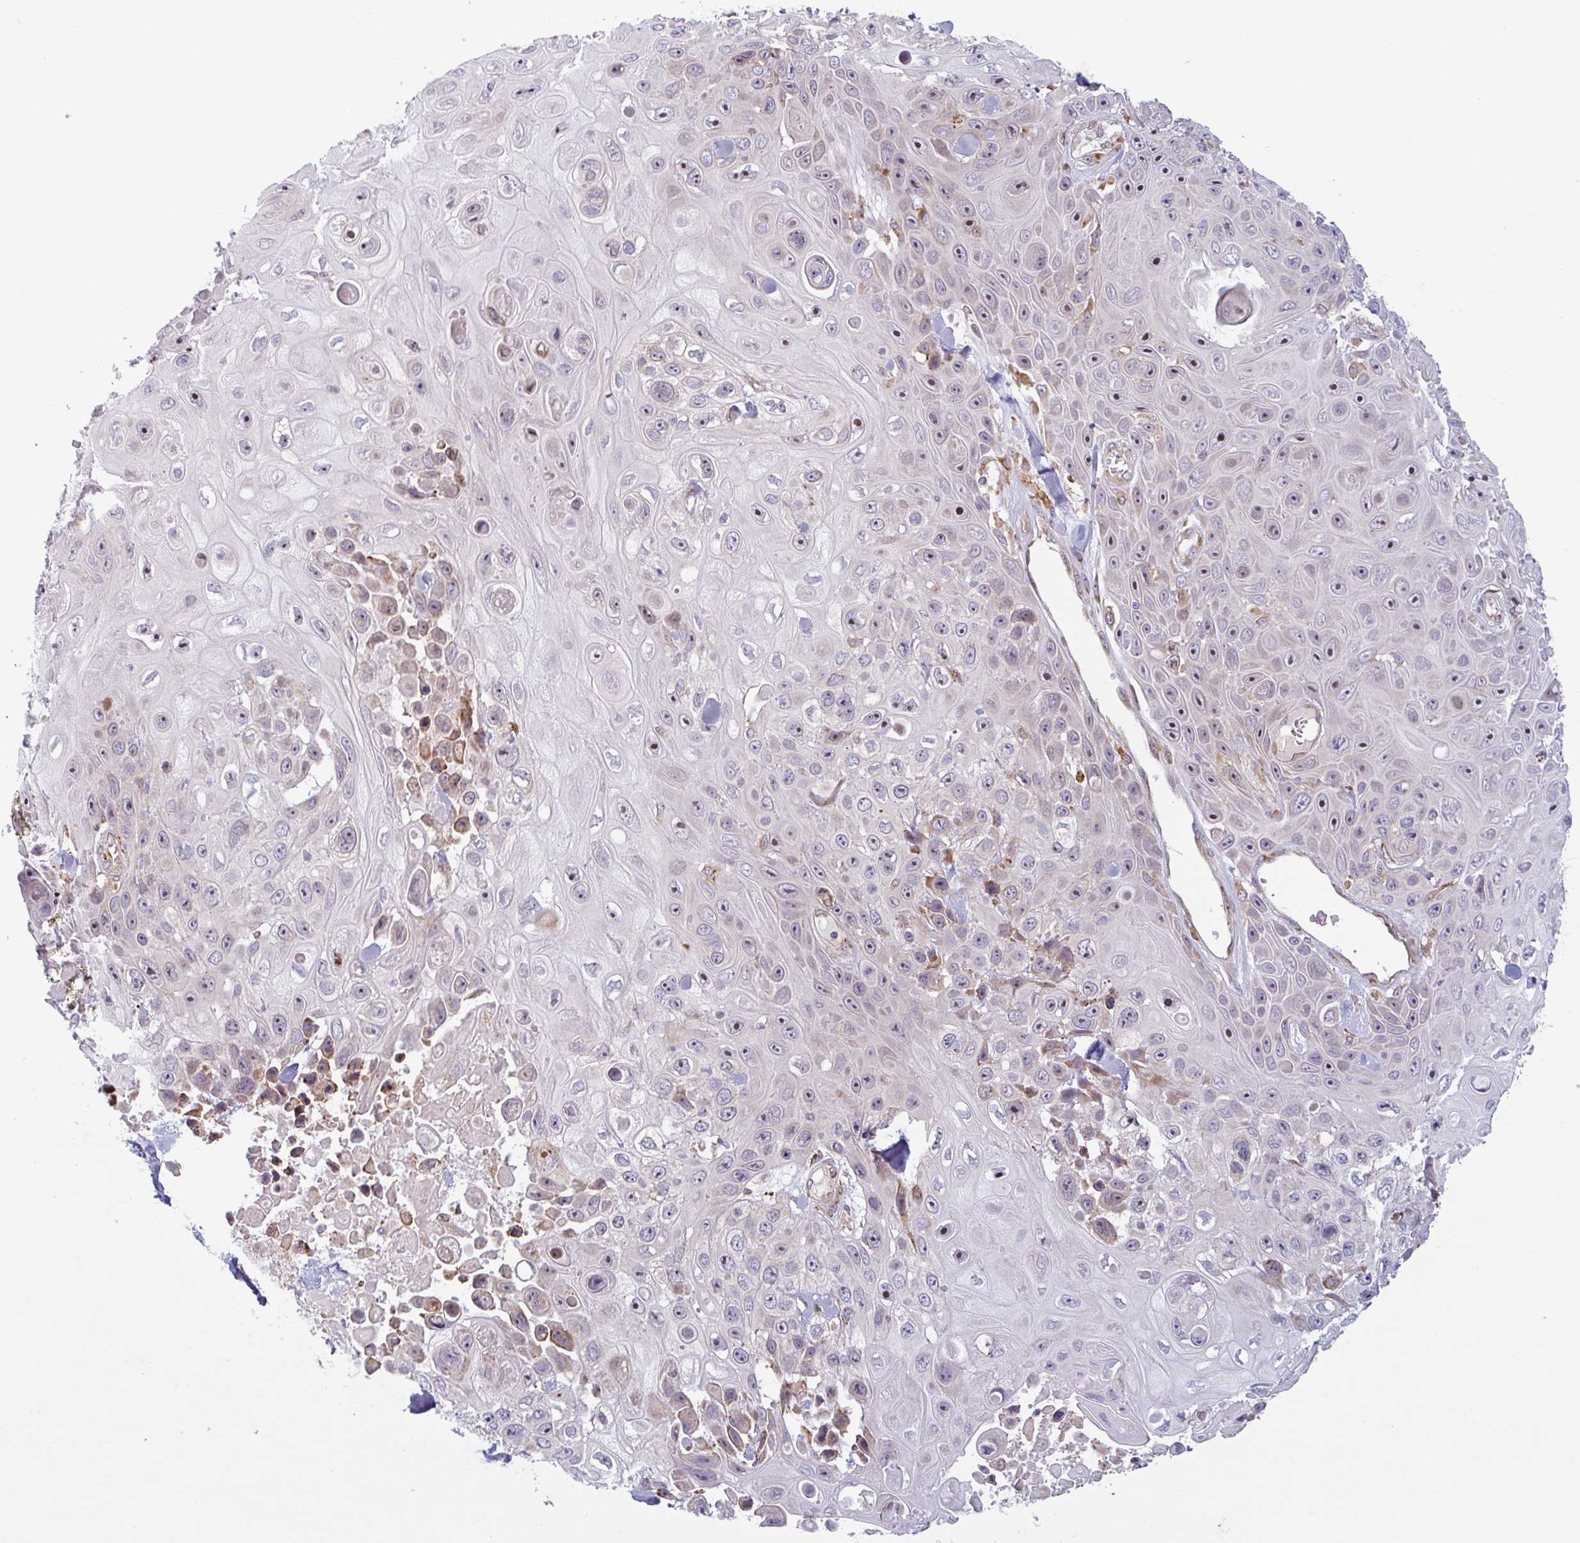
{"staining": {"intensity": "moderate", "quantity": "25%-75%", "location": "nuclear"}, "tissue": "skin cancer", "cell_type": "Tumor cells", "image_type": "cancer", "snomed": [{"axis": "morphology", "description": "Squamous cell carcinoma, NOS"}, {"axis": "topography", "description": "Skin"}], "caption": "Skin cancer (squamous cell carcinoma) stained with a protein marker displays moderate staining in tumor cells.", "gene": "RIT1", "patient": {"sex": "male", "age": 82}}